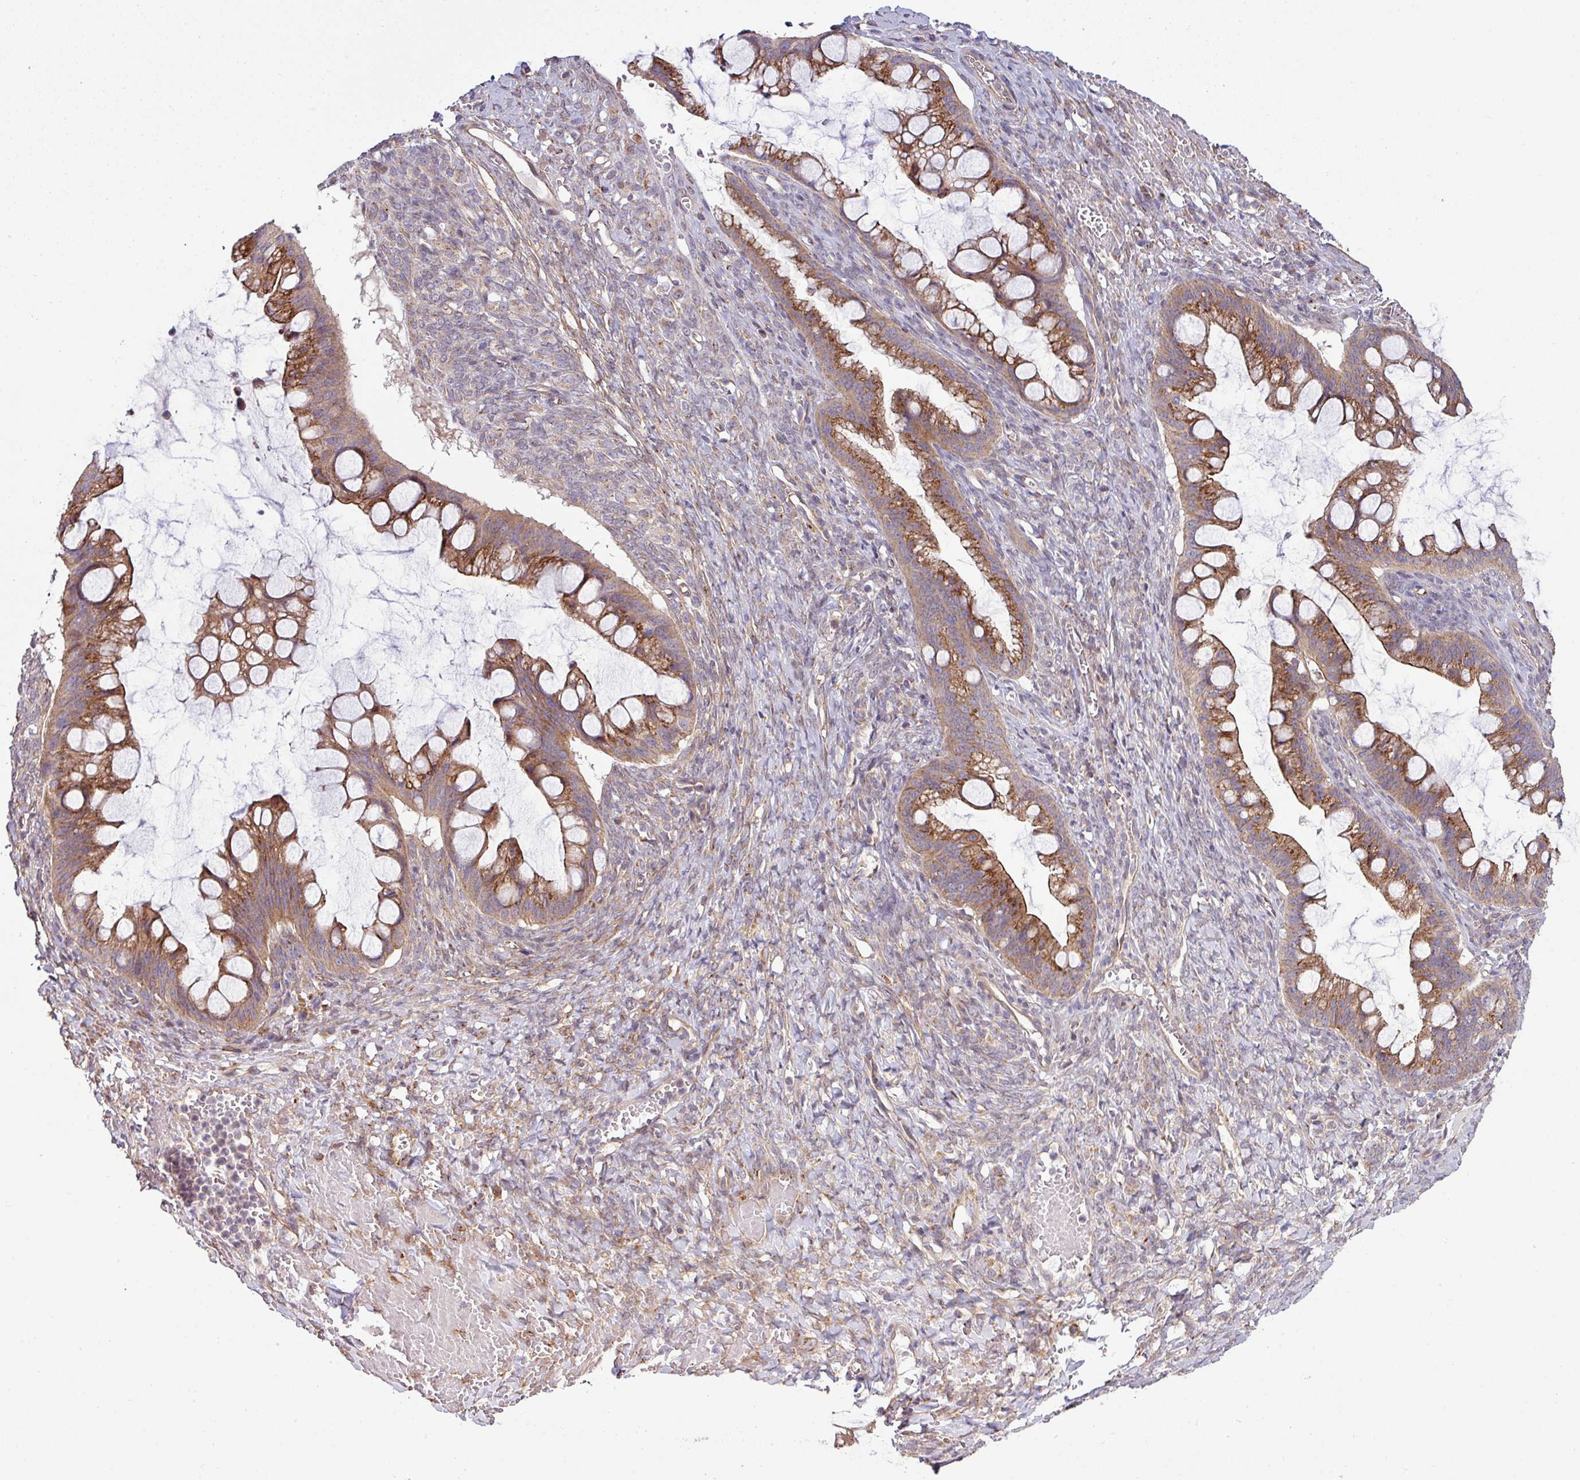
{"staining": {"intensity": "strong", "quantity": ">75%", "location": "cytoplasmic/membranous"}, "tissue": "ovarian cancer", "cell_type": "Tumor cells", "image_type": "cancer", "snomed": [{"axis": "morphology", "description": "Cystadenocarcinoma, mucinous, NOS"}, {"axis": "topography", "description": "Ovary"}], "caption": "An immunohistochemistry (IHC) micrograph of neoplastic tissue is shown. Protein staining in brown highlights strong cytoplasmic/membranous positivity in ovarian mucinous cystadenocarcinoma within tumor cells.", "gene": "TIMMDC1", "patient": {"sex": "female", "age": 73}}